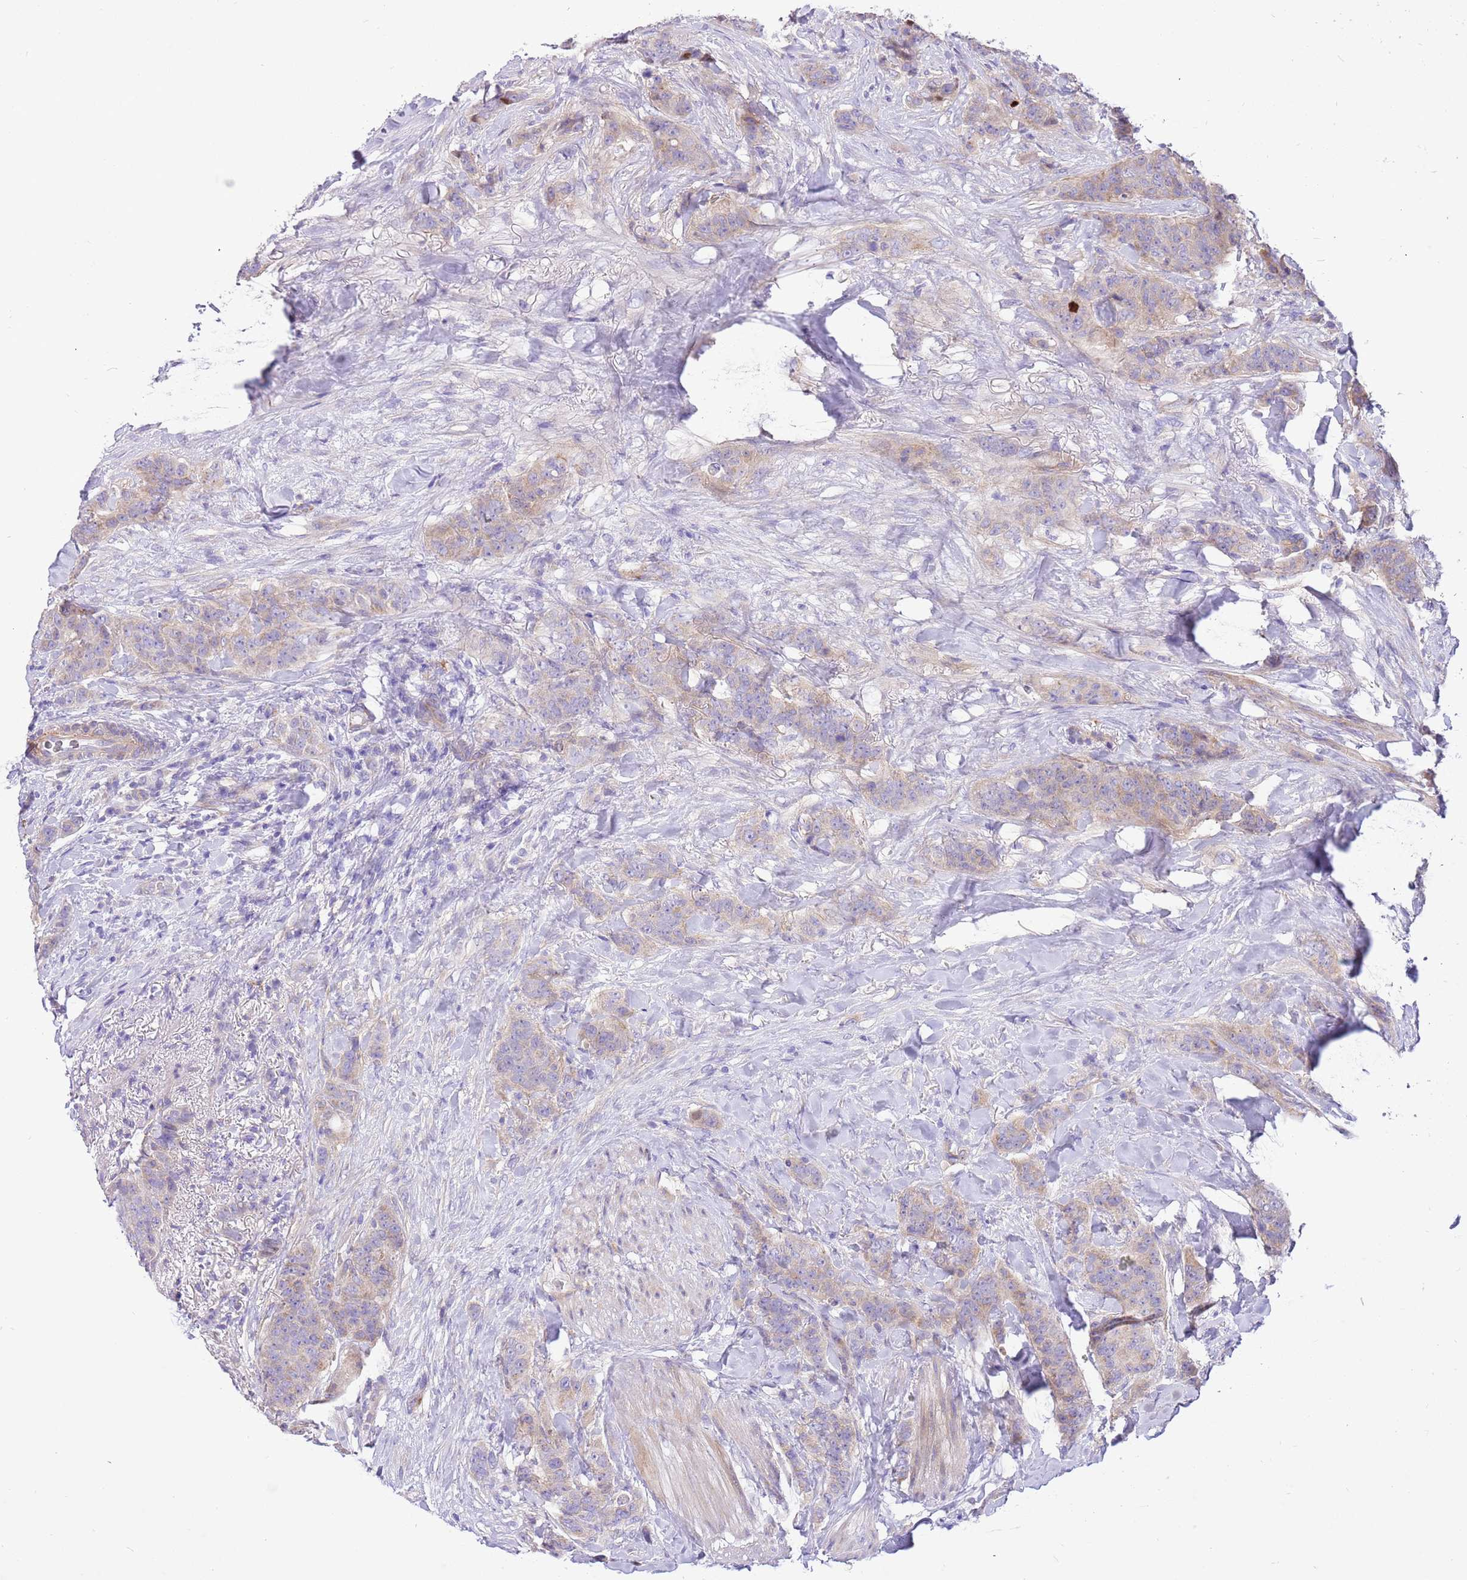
{"staining": {"intensity": "weak", "quantity": "<25%", "location": "cytoplasmic/membranous"}, "tissue": "breast cancer", "cell_type": "Tumor cells", "image_type": "cancer", "snomed": [{"axis": "morphology", "description": "Duct carcinoma"}, {"axis": "topography", "description": "Breast"}], "caption": "A high-resolution micrograph shows IHC staining of breast cancer, which displays no significant positivity in tumor cells.", "gene": "SERINC3", "patient": {"sex": "female", "age": 40}}